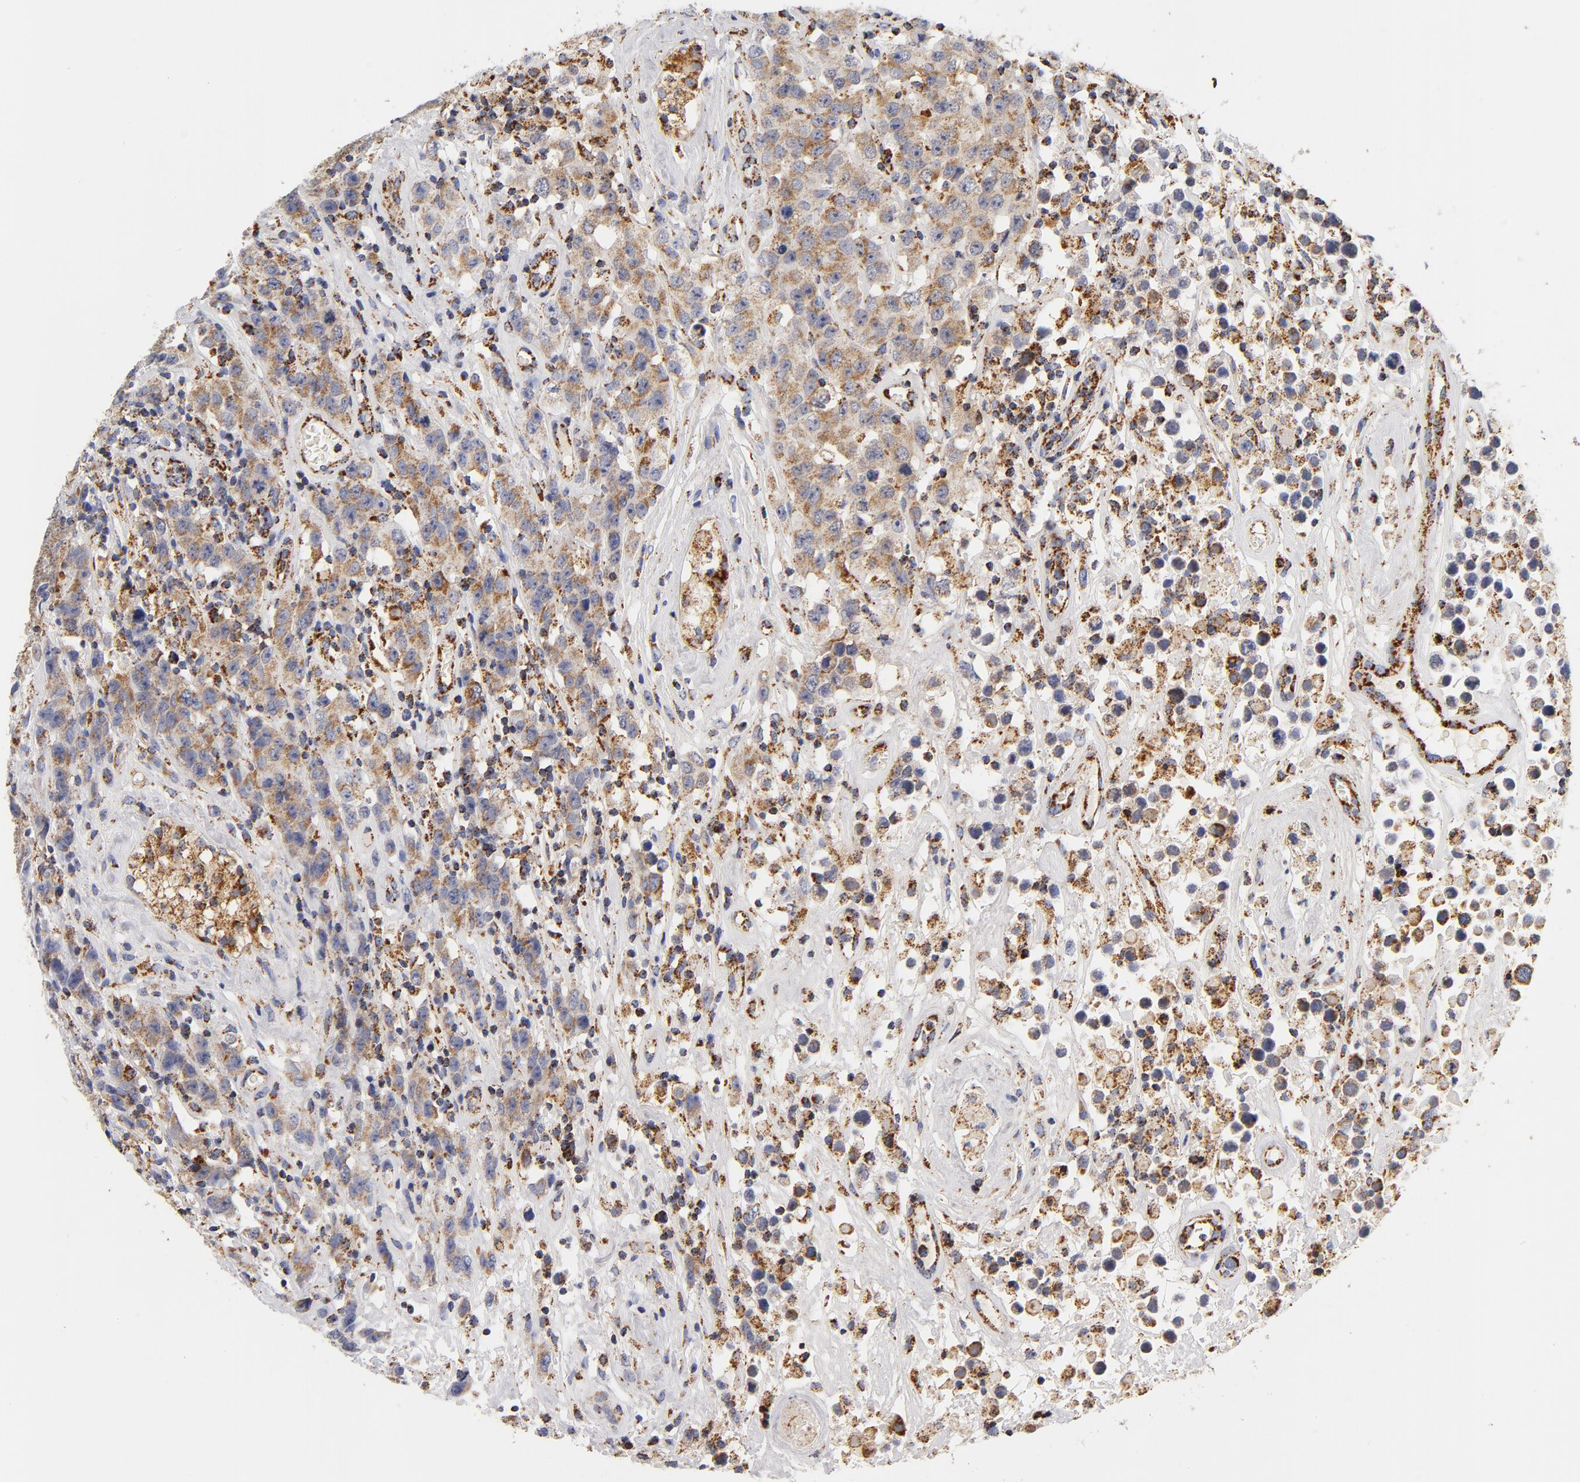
{"staining": {"intensity": "moderate", "quantity": ">75%", "location": "cytoplasmic/membranous"}, "tissue": "testis cancer", "cell_type": "Tumor cells", "image_type": "cancer", "snomed": [{"axis": "morphology", "description": "Seminoma, NOS"}, {"axis": "topography", "description": "Testis"}], "caption": "Human testis seminoma stained with a protein marker reveals moderate staining in tumor cells.", "gene": "ECHS1", "patient": {"sex": "male", "age": 52}}